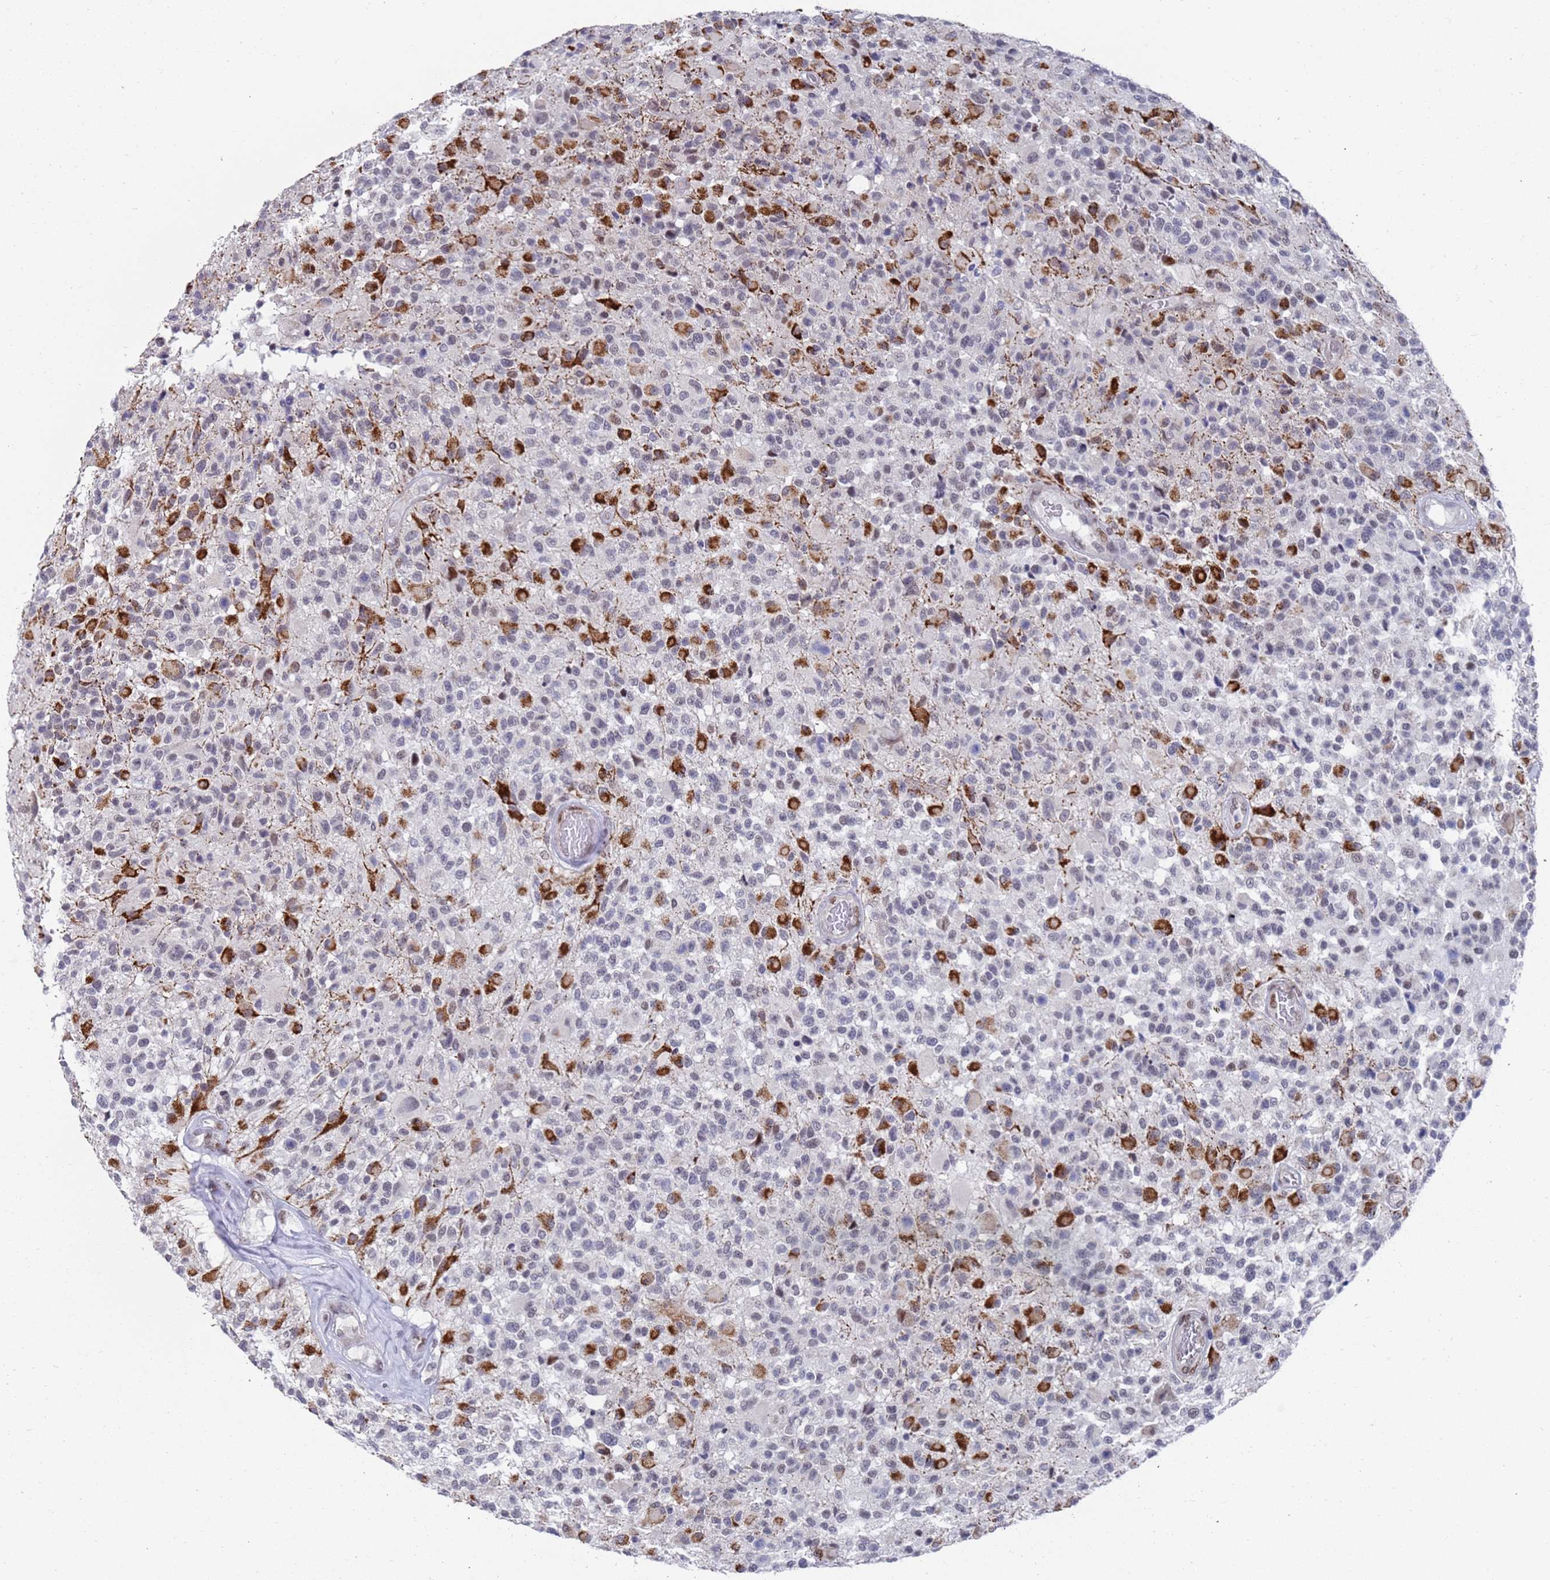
{"staining": {"intensity": "negative", "quantity": "none", "location": "none"}, "tissue": "glioma", "cell_type": "Tumor cells", "image_type": "cancer", "snomed": [{"axis": "morphology", "description": "Glioma, malignant, High grade"}, {"axis": "morphology", "description": "Glioblastoma, NOS"}, {"axis": "topography", "description": "Brain"}], "caption": "This is a histopathology image of IHC staining of glioma, which shows no staining in tumor cells.", "gene": "COPS6", "patient": {"sex": "male", "age": 60}}